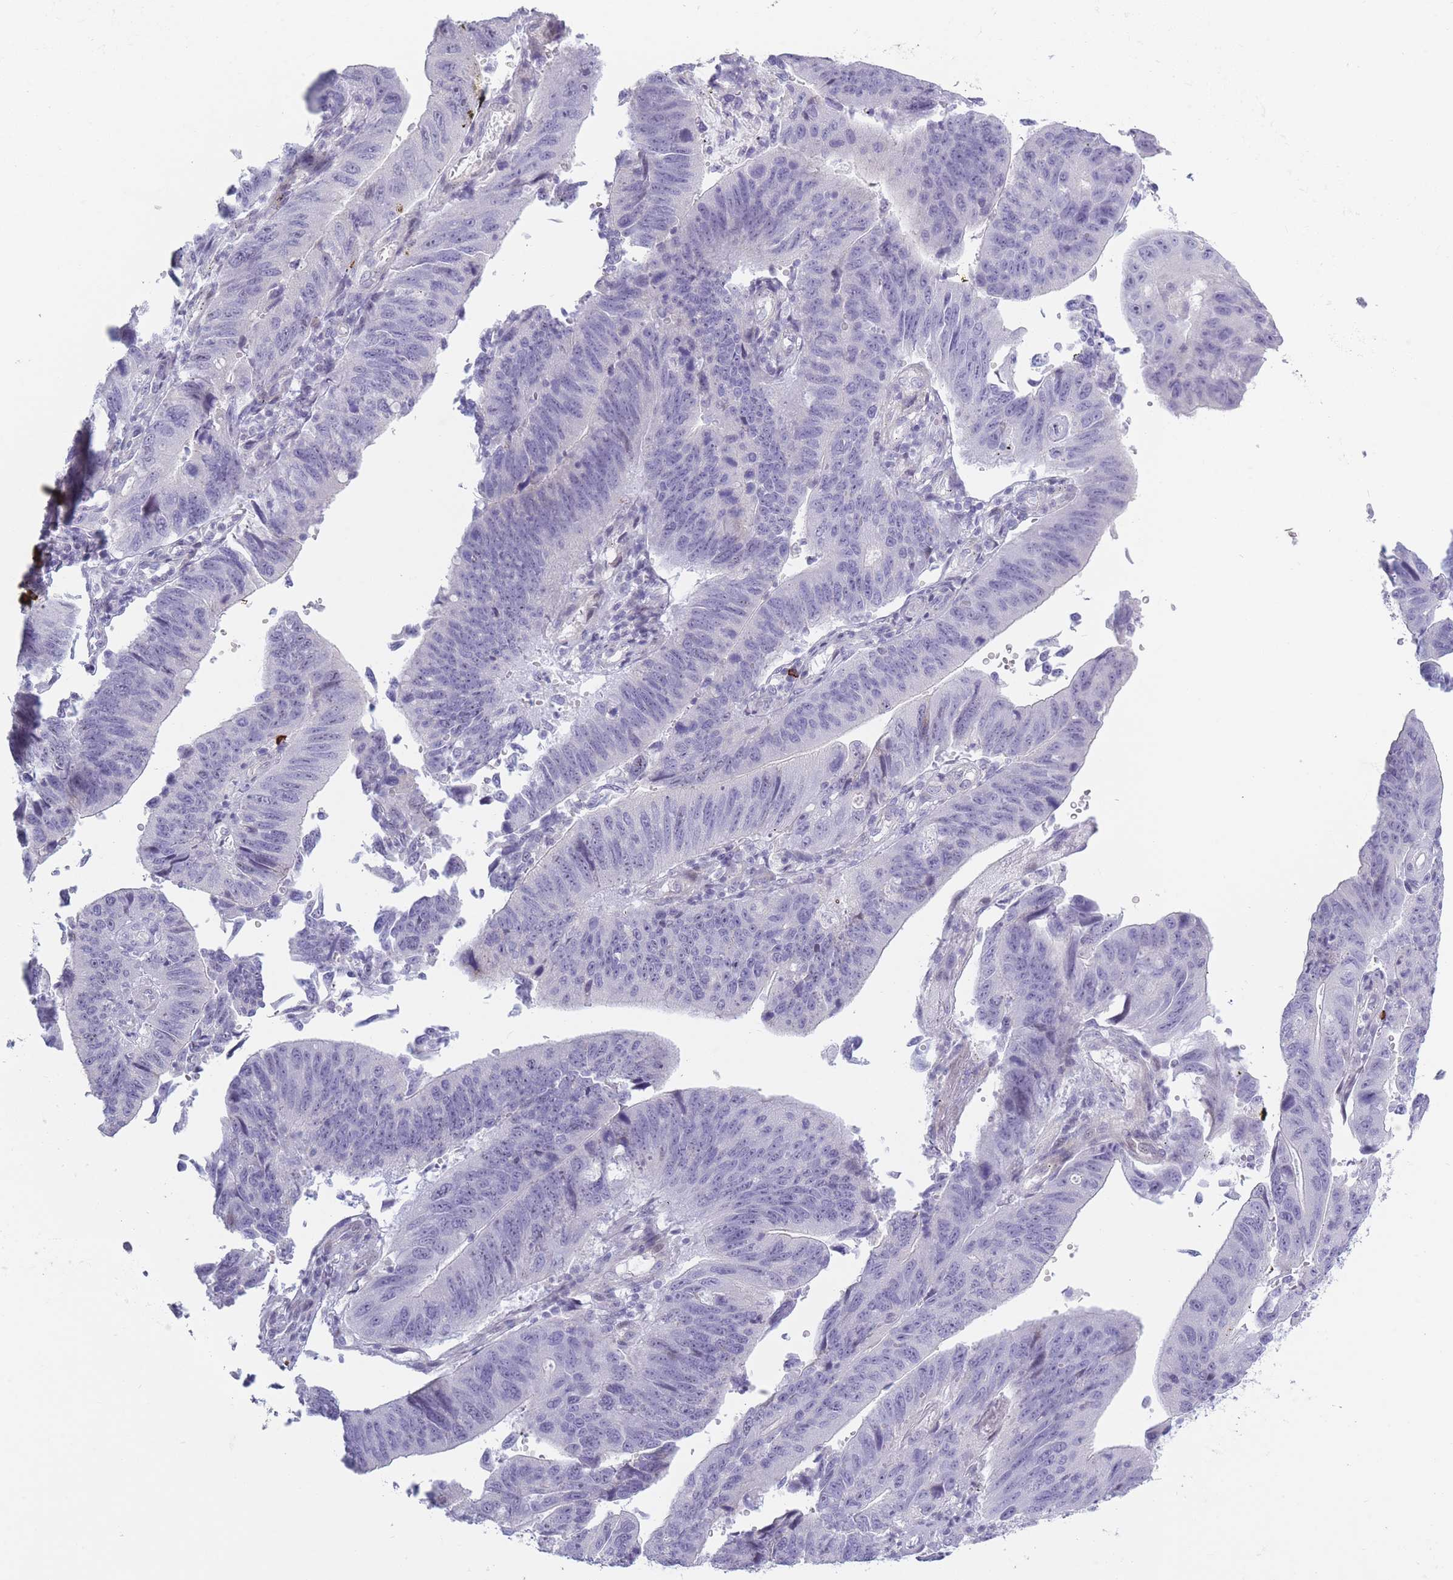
{"staining": {"intensity": "negative", "quantity": "none", "location": "none"}, "tissue": "stomach cancer", "cell_type": "Tumor cells", "image_type": "cancer", "snomed": [{"axis": "morphology", "description": "Adenocarcinoma, NOS"}, {"axis": "topography", "description": "Stomach"}], "caption": "This is an IHC histopathology image of stomach adenocarcinoma. There is no positivity in tumor cells.", "gene": "PLEKHG2", "patient": {"sex": "male", "age": 59}}